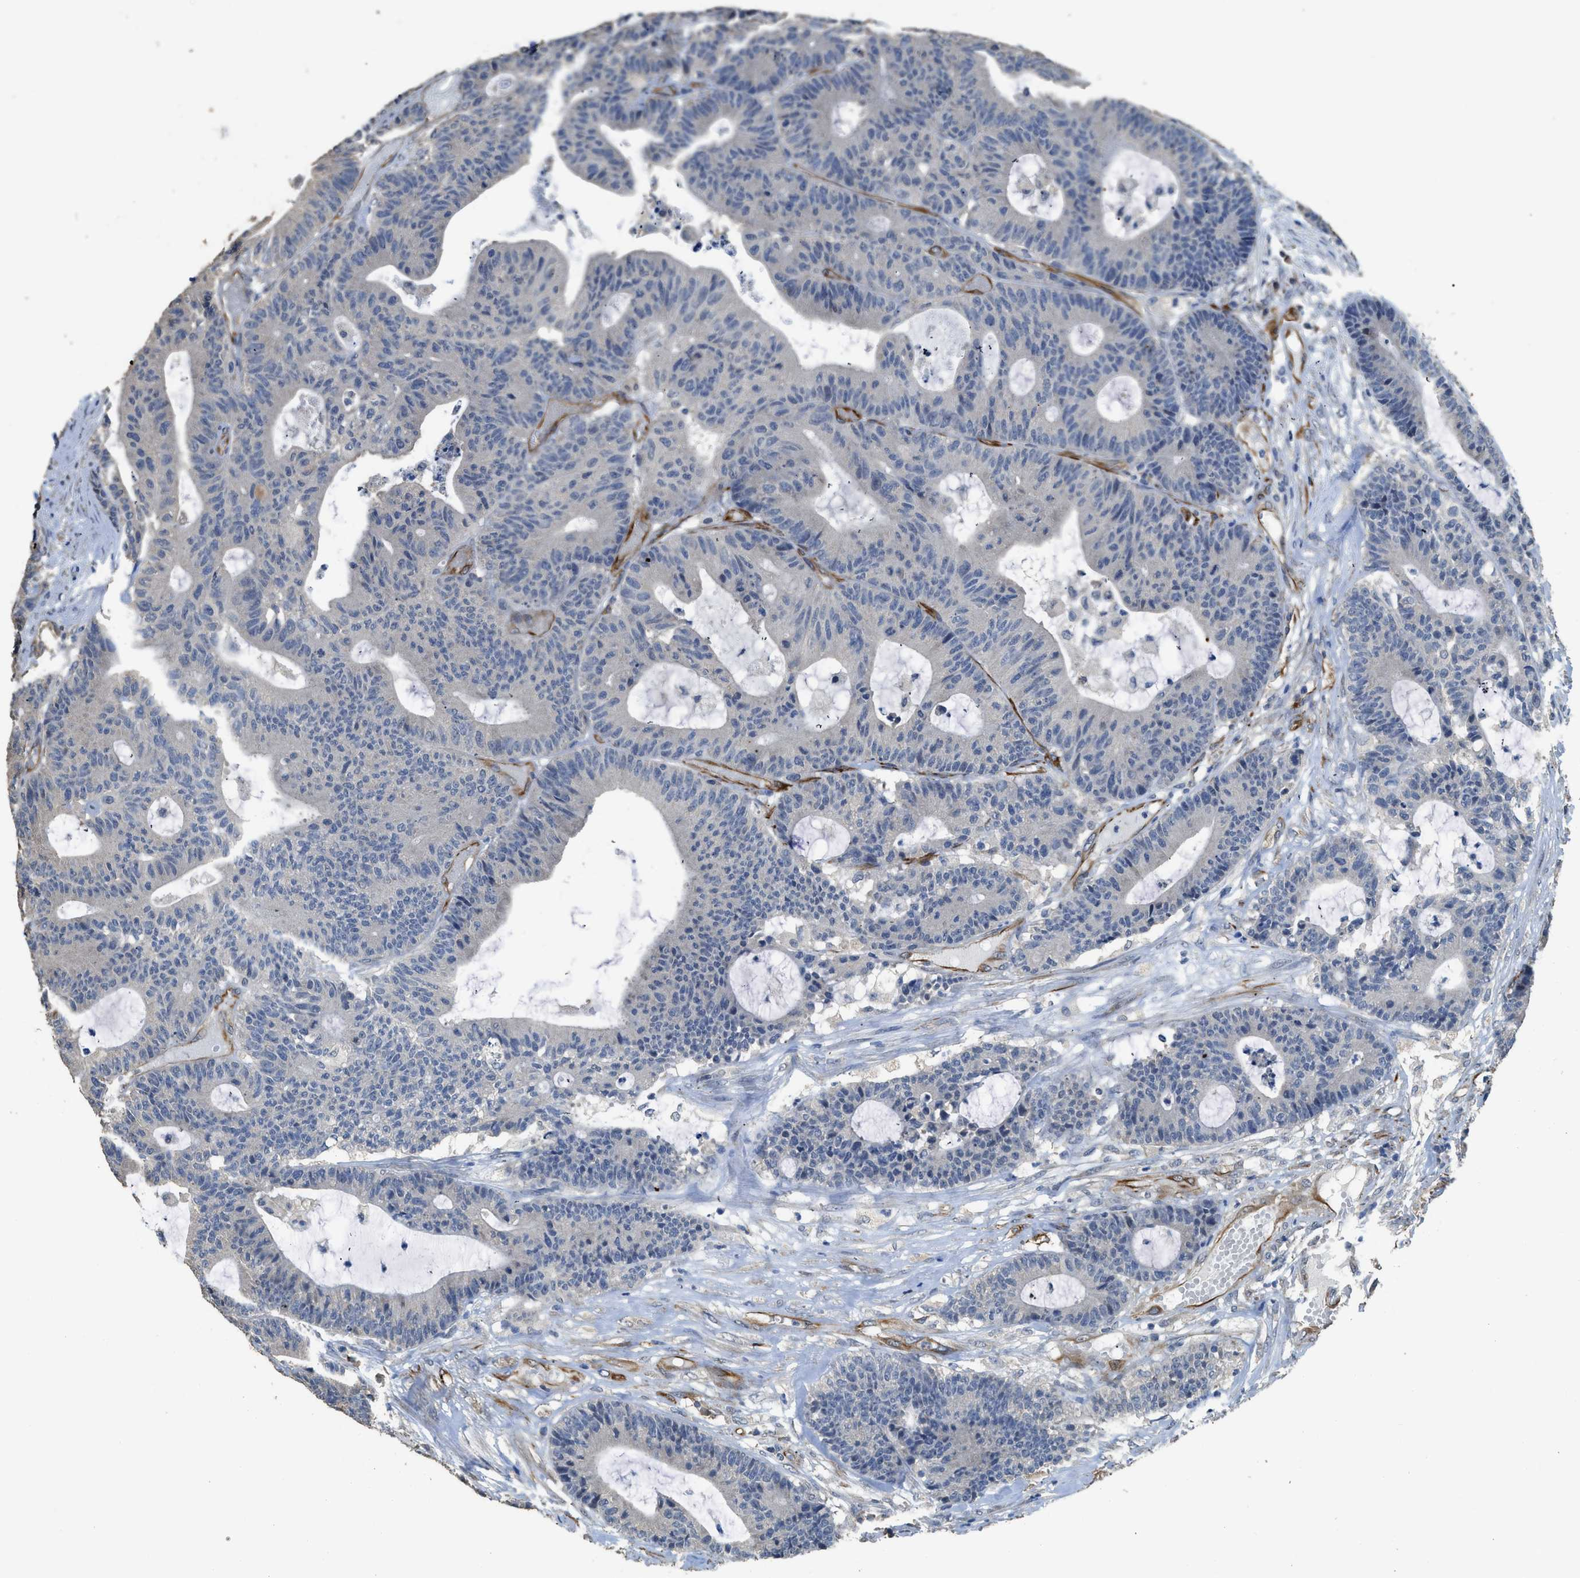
{"staining": {"intensity": "negative", "quantity": "none", "location": "none"}, "tissue": "colorectal cancer", "cell_type": "Tumor cells", "image_type": "cancer", "snomed": [{"axis": "morphology", "description": "Adenocarcinoma, NOS"}, {"axis": "topography", "description": "Colon"}], "caption": "Tumor cells show no significant protein positivity in colorectal cancer.", "gene": "SYNM", "patient": {"sex": "female", "age": 84}}